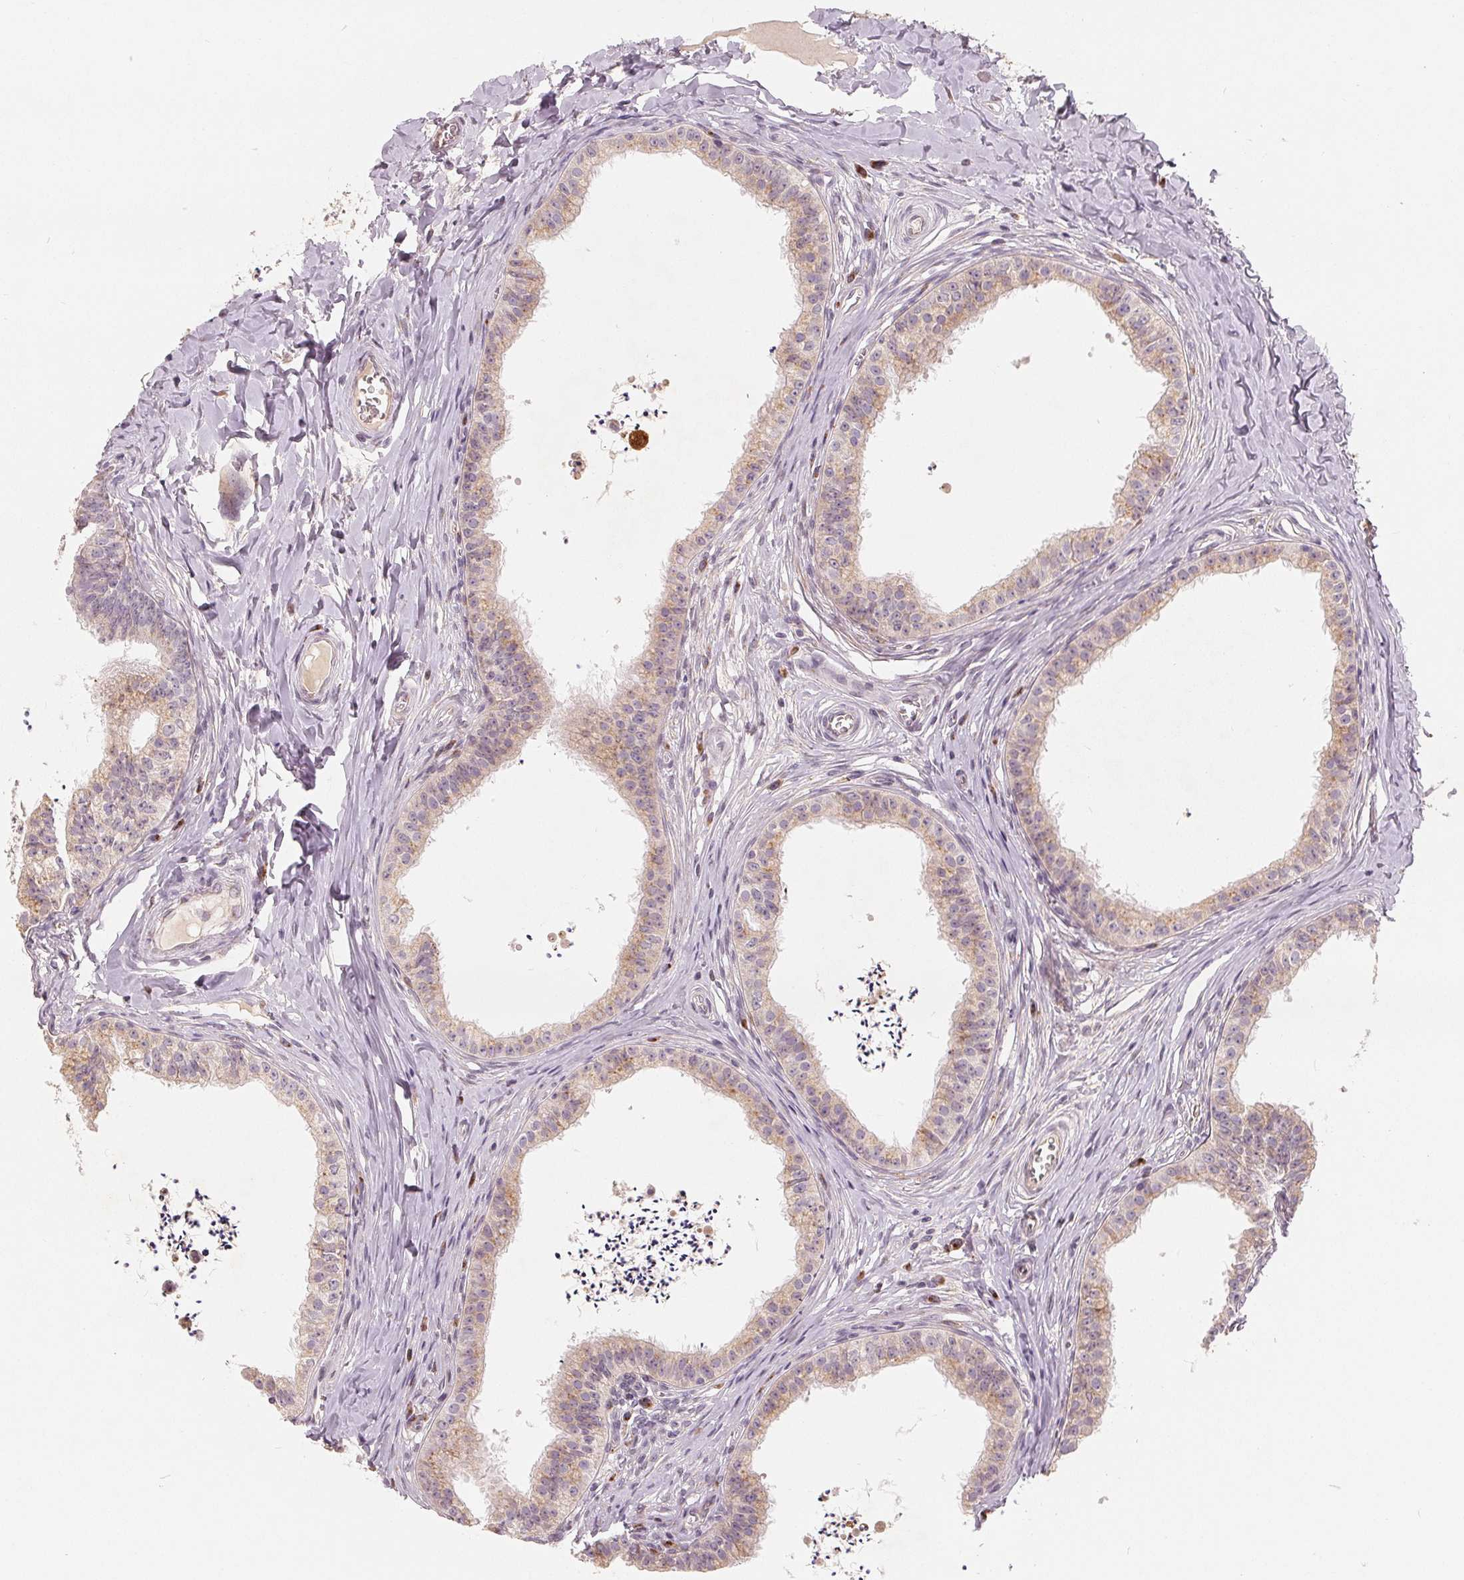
{"staining": {"intensity": "moderate", "quantity": "25%-75%", "location": "cytoplasmic/membranous"}, "tissue": "epididymis", "cell_type": "Glandular cells", "image_type": "normal", "snomed": [{"axis": "morphology", "description": "Normal tissue, NOS"}, {"axis": "topography", "description": "Epididymis"}], "caption": "Glandular cells exhibit medium levels of moderate cytoplasmic/membranous staining in approximately 25%-75% of cells in benign human epididymis. The staining was performed using DAB (3,3'-diaminobenzidine) to visualize the protein expression in brown, while the nuclei were stained in blue with hematoxylin (Magnification: 20x).", "gene": "TMSB15B", "patient": {"sex": "male", "age": 24}}